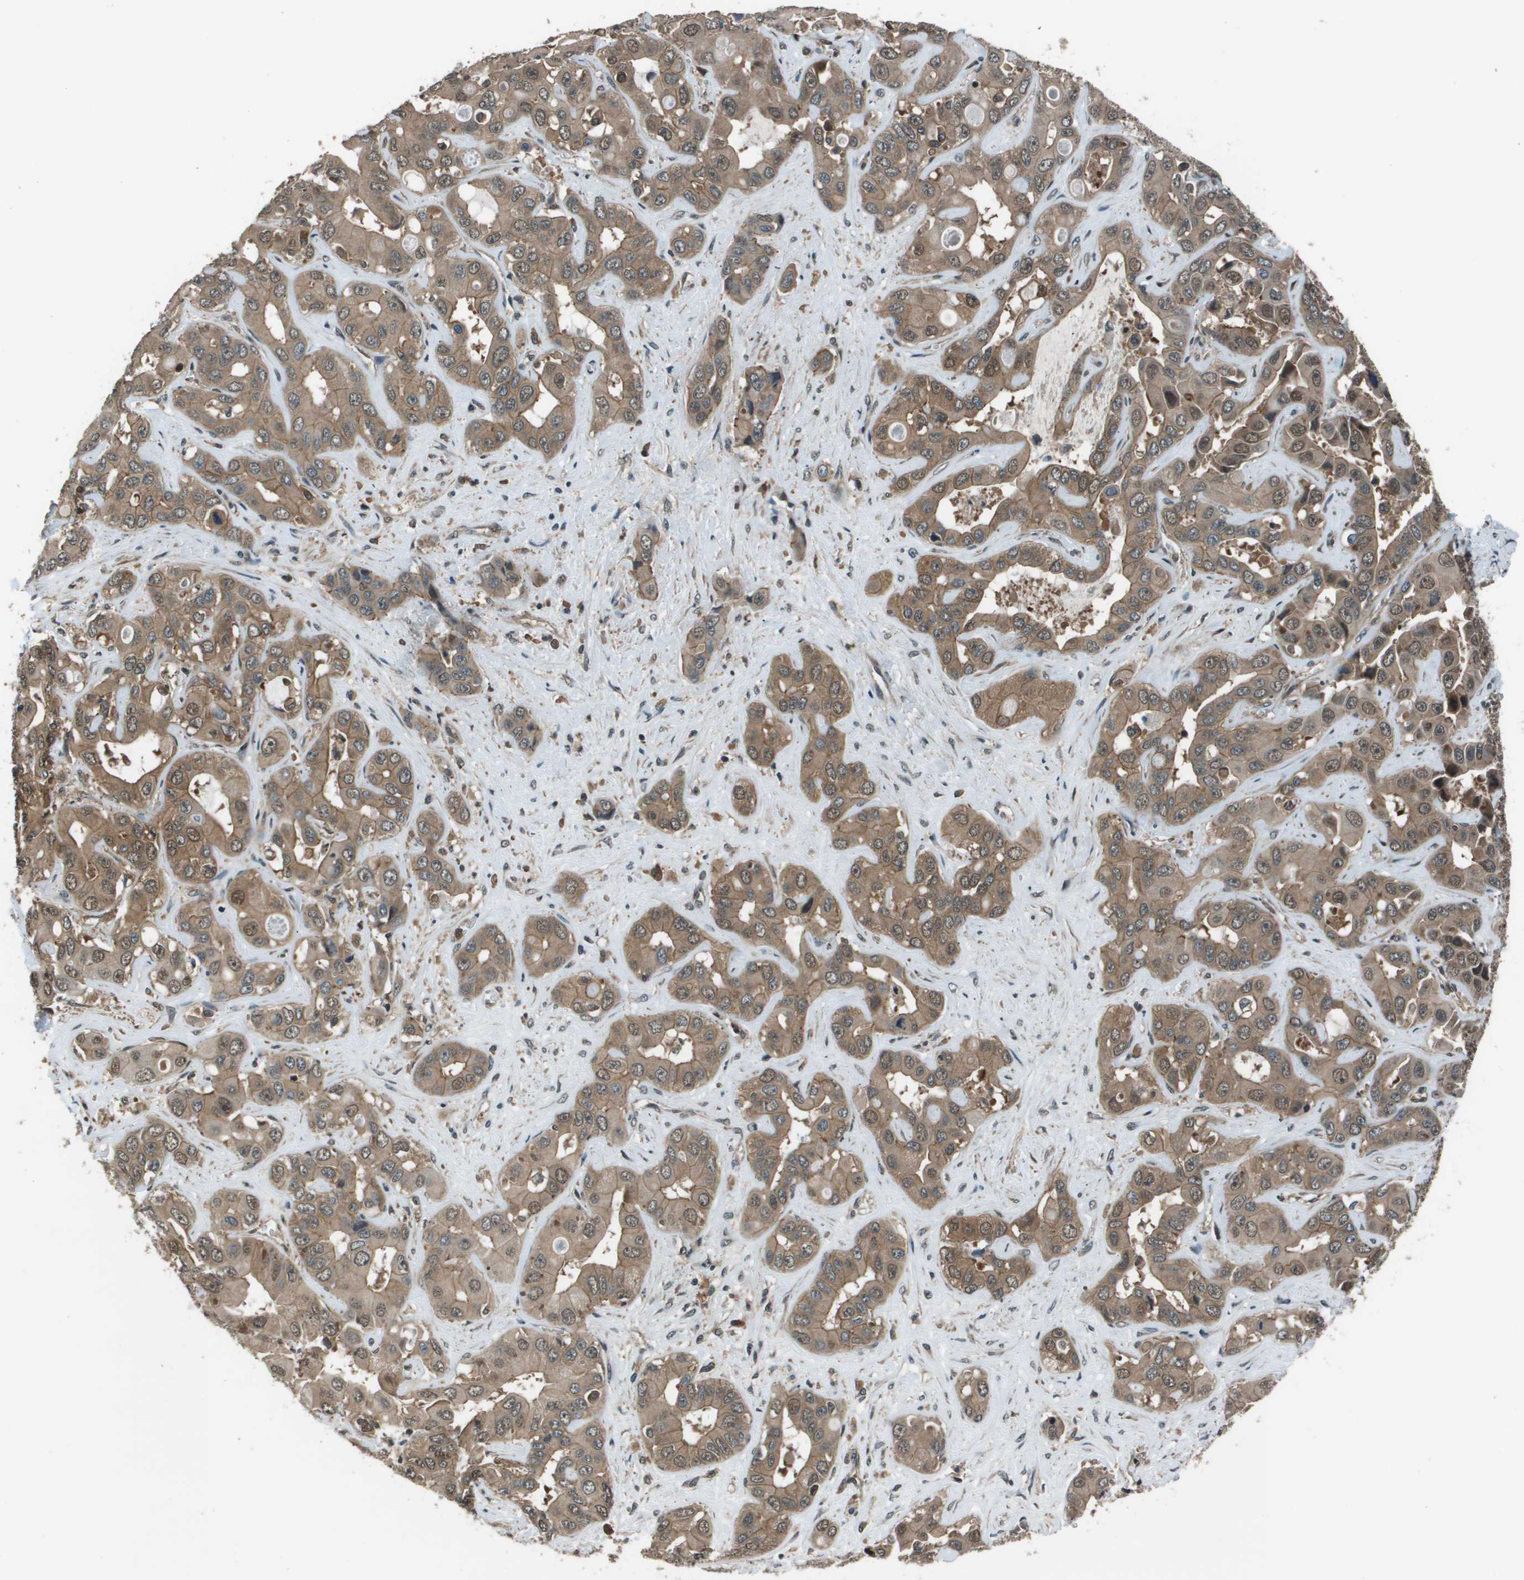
{"staining": {"intensity": "moderate", "quantity": "25%-75%", "location": "cytoplasmic/membranous,nuclear"}, "tissue": "liver cancer", "cell_type": "Tumor cells", "image_type": "cancer", "snomed": [{"axis": "morphology", "description": "Cholangiocarcinoma"}, {"axis": "topography", "description": "Liver"}], "caption": "There is medium levels of moderate cytoplasmic/membranous and nuclear expression in tumor cells of liver cancer (cholangiocarcinoma), as demonstrated by immunohistochemical staining (brown color).", "gene": "ARHGEF11", "patient": {"sex": "female", "age": 52}}